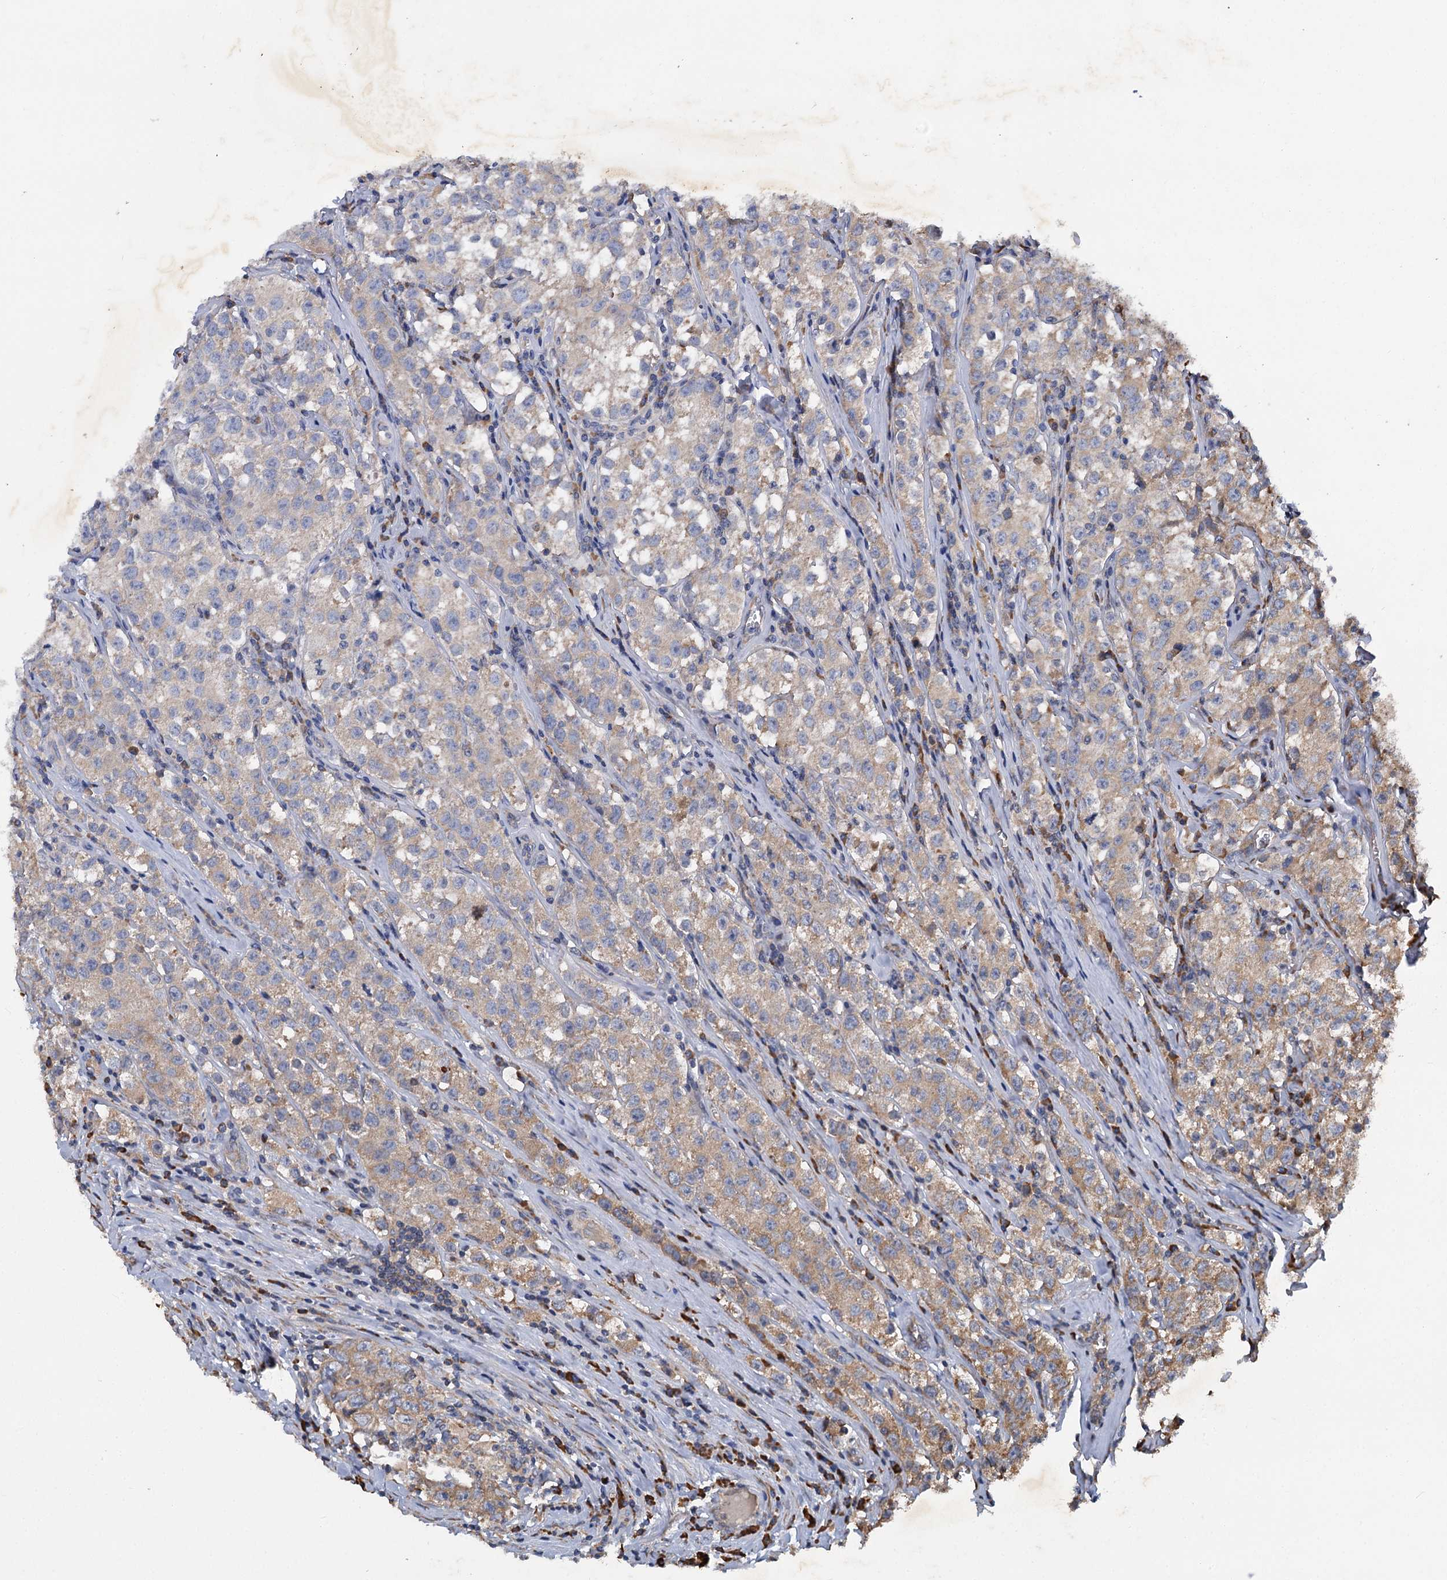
{"staining": {"intensity": "moderate", "quantity": "25%-75%", "location": "cytoplasmic/membranous"}, "tissue": "testis cancer", "cell_type": "Tumor cells", "image_type": "cancer", "snomed": [{"axis": "morphology", "description": "Seminoma, NOS"}, {"axis": "morphology", "description": "Carcinoma, Embryonal, NOS"}, {"axis": "topography", "description": "Testis"}], "caption": "Brown immunohistochemical staining in testis cancer displays moderate cytoplasmic/membranous expression in approximately 25%-75% of tumor cells.", "gene": "LINS1", "patient": {"sex": "male", "age": 43}}